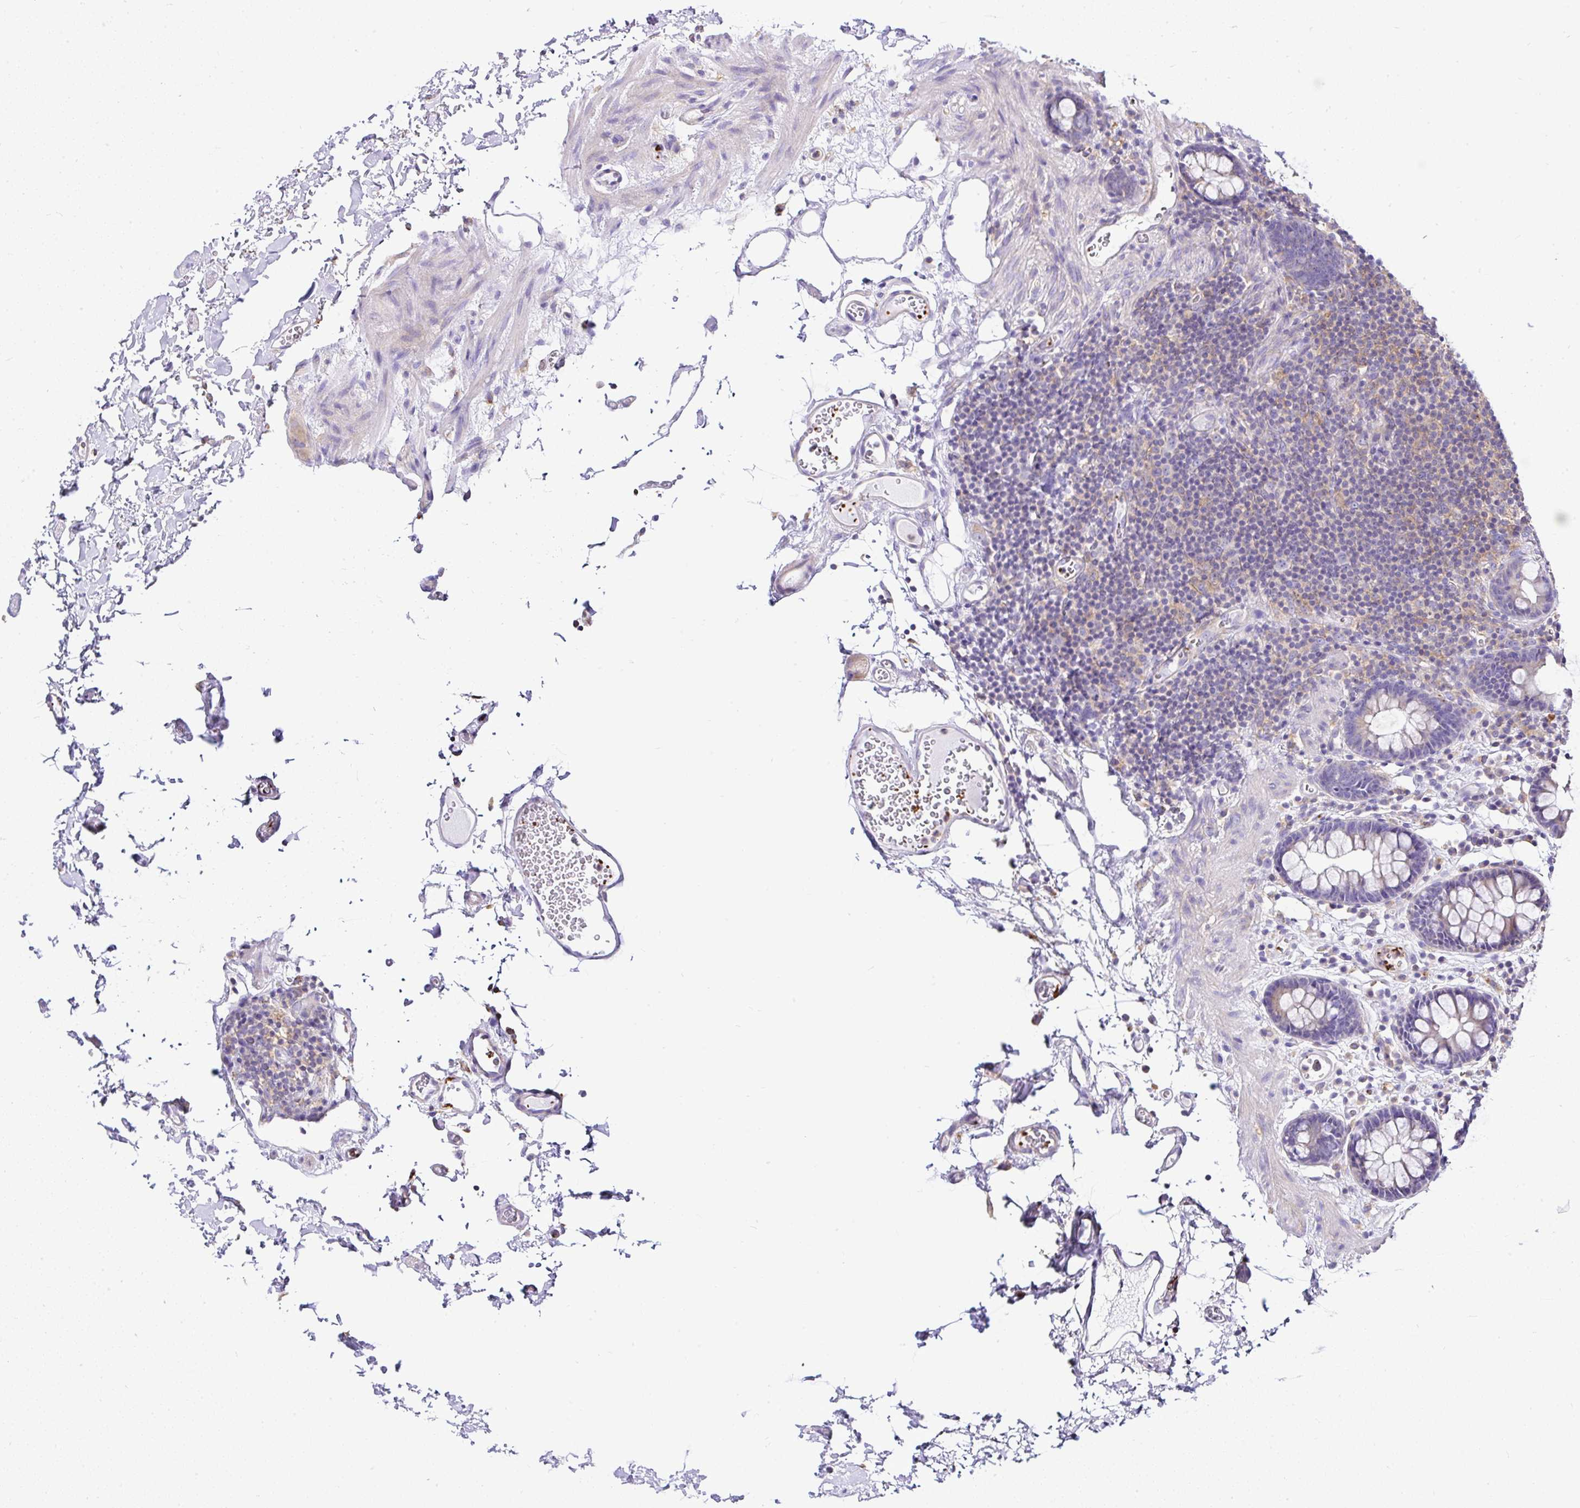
{"staining": {"intensity": "negative", "quantity": "none", "location": "none"}, "tissue": "colon", "cell_type": "Endothelial cells", "image_type": "normal", "snomed": [{"axis": "morphology", "description": "Normal tissue, NOS"}, {"axis": "topography", "description": "Colon"}, {"axis": "topography", "description": "Peripheral nerve tissue"}], "caption": "Immunohistochemistry histopathology image of benign human colon stained for a protein (brown), which demonstrates no expression in endothelial cells.", "gene": "CCDC142", "patient": {"sex": "male", "age": 84}}